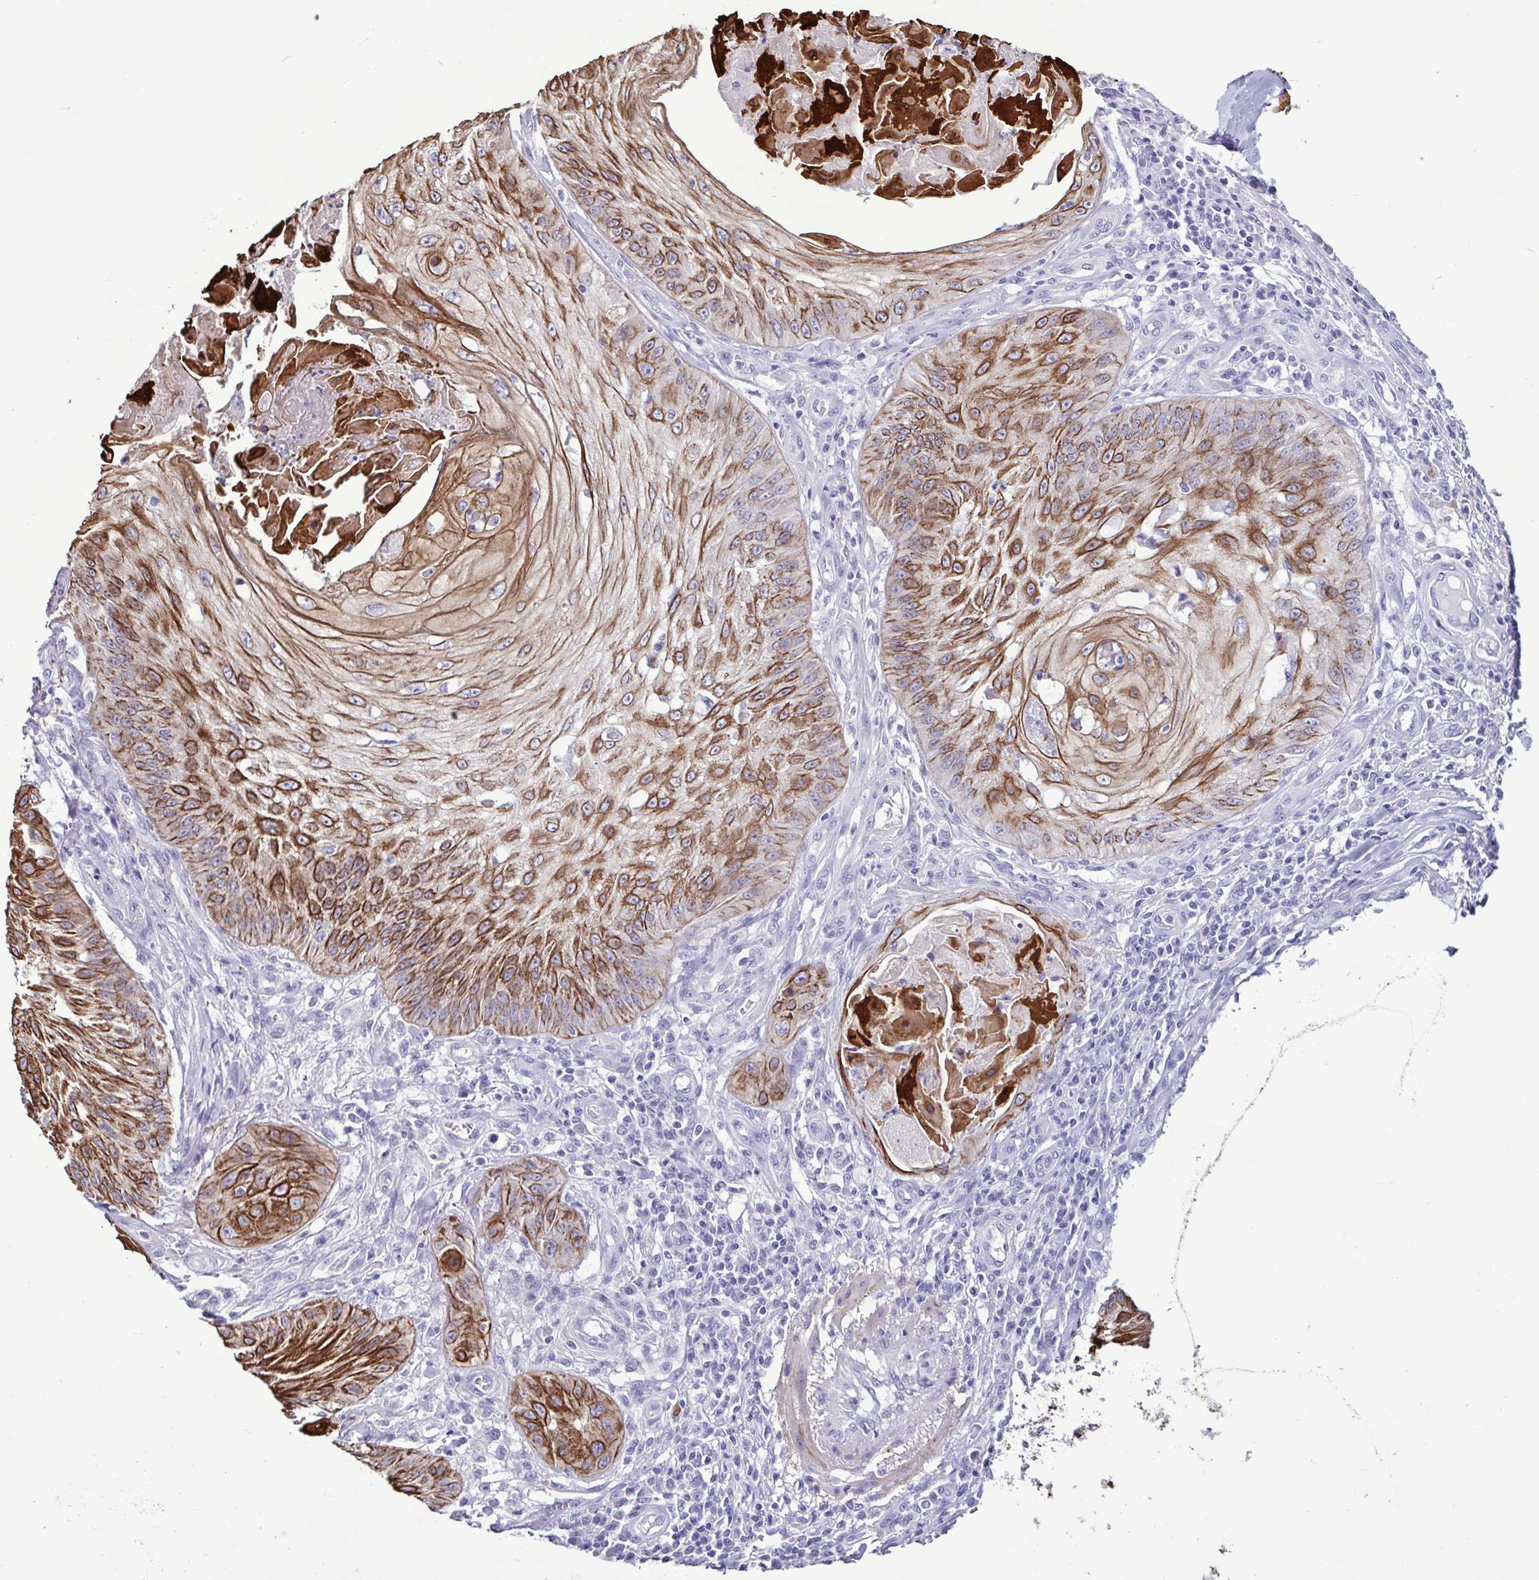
{"staining": {"intensity": "strong", "quantity": "25%-75%", "location": "cytoplasmic/membranous"}, "tissue": "skin cancer", "cell_type": "Tumor cells", "image_type": "cancer", "snomed": [{"axis": "morphology", "description": "Squamous cell carcinoma, NOS"}, {"axis": "topography", "description": "Skin"}], "caption": "Tumor cells reveal high levels of strong cytoplasmic/membranous staining in about 25%-75% of cells in human skin cancer (squamous cell carcinoma).", "gene": "PLA2G4E", "patient": {"sex": "male", "age": 70}}